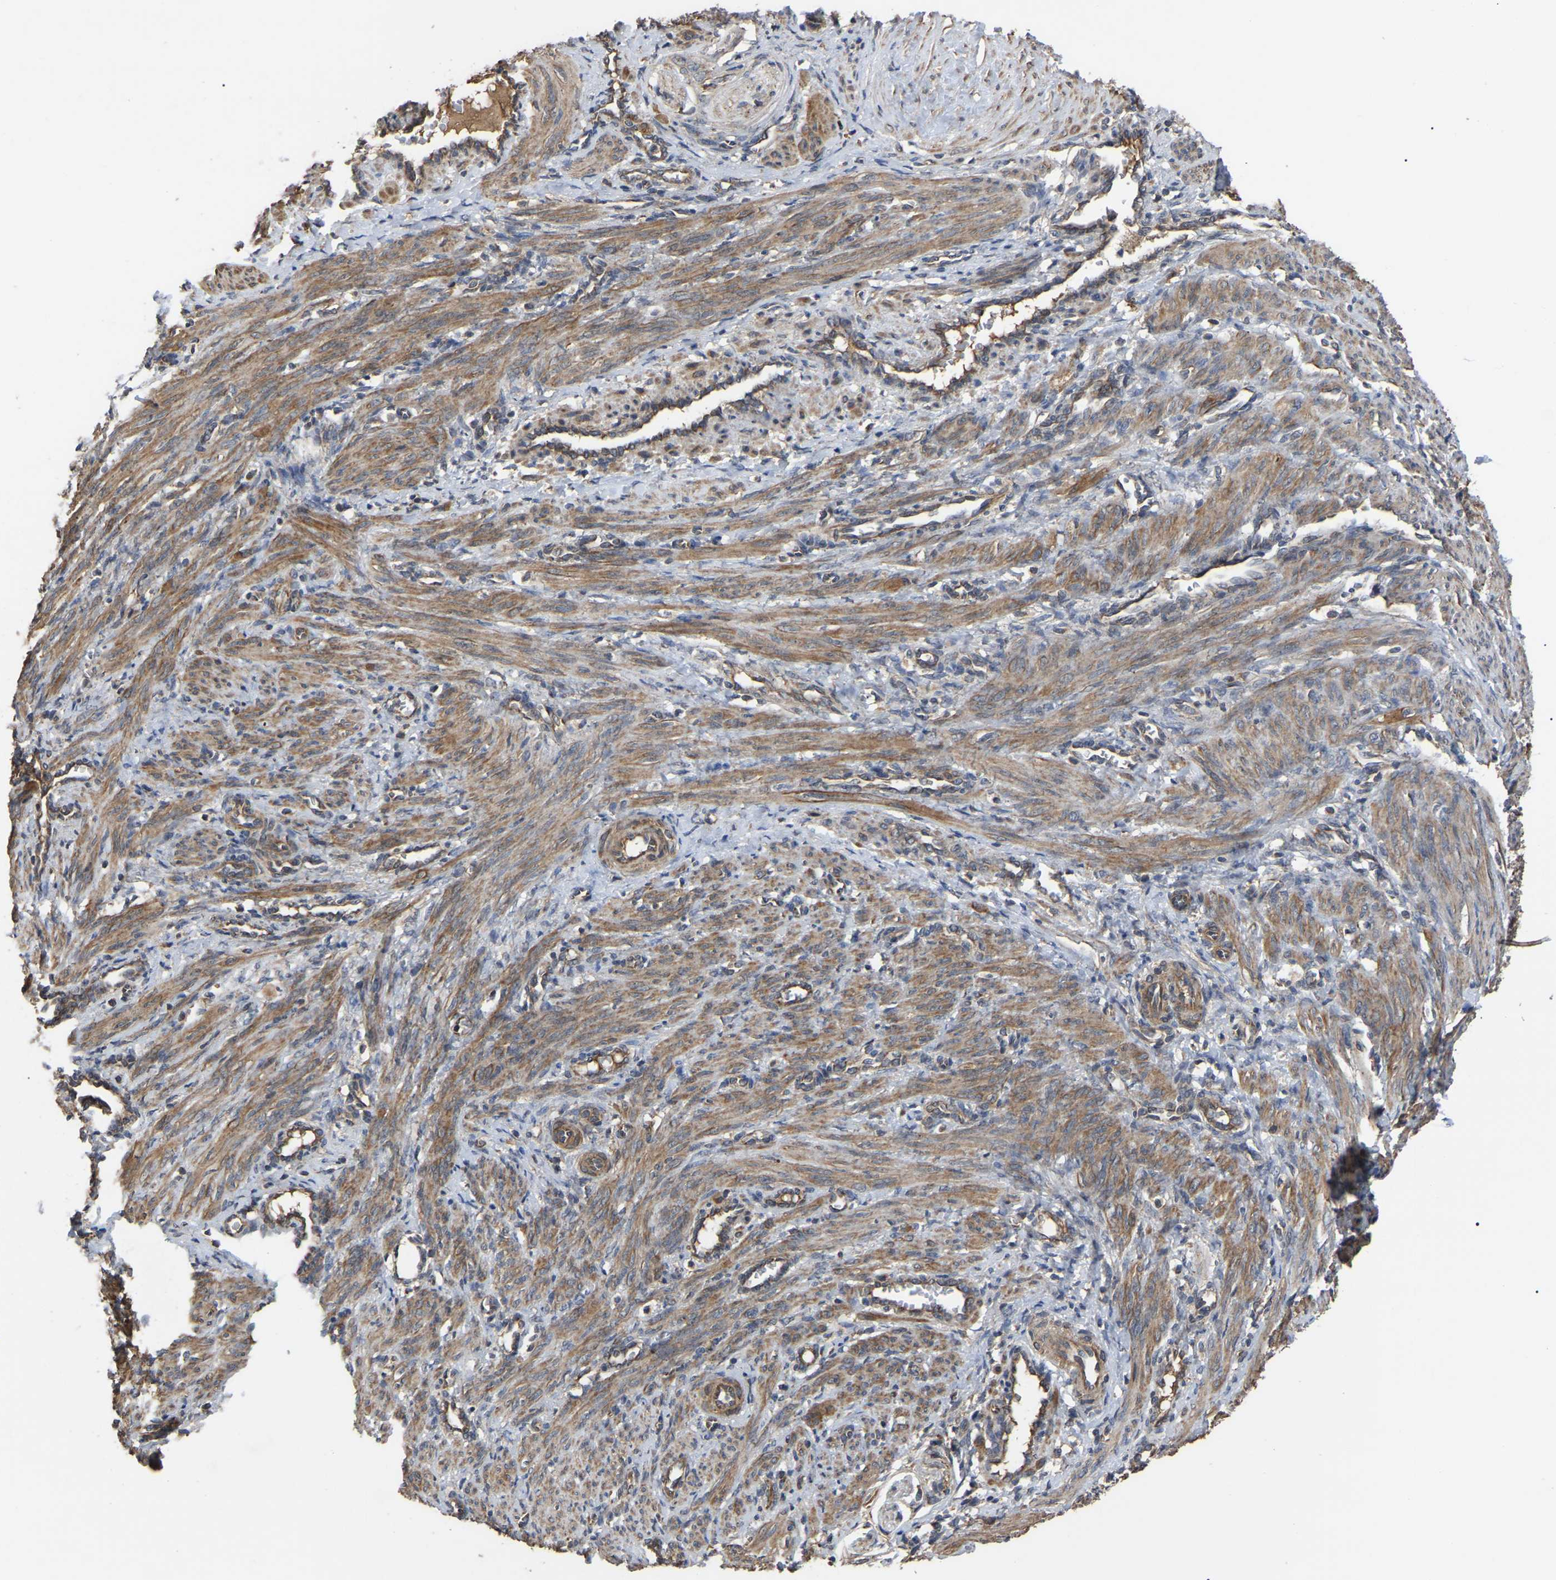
{"staining": {"intensity": "moderate", "quantity": ">75%", "location": "cytoplasmic/membranous"}, "tissue": "smooth muscle", "cell_type": "Smooth muscle cells", "image_type": "normal", "snomed": [{"axis": "morphology", "description": "Normal tissue, NOS"}, {"axis": "topography", "description": "Endometrium"}], "caption": "This is an image of immunohistochemistry staining of normal smooth muscle, which shows moderate positivity in the cytoplasmic/membranous of smooth muscle cells.", "gene": "GCC1", "patient": {"sex": "female", "age": 33}}